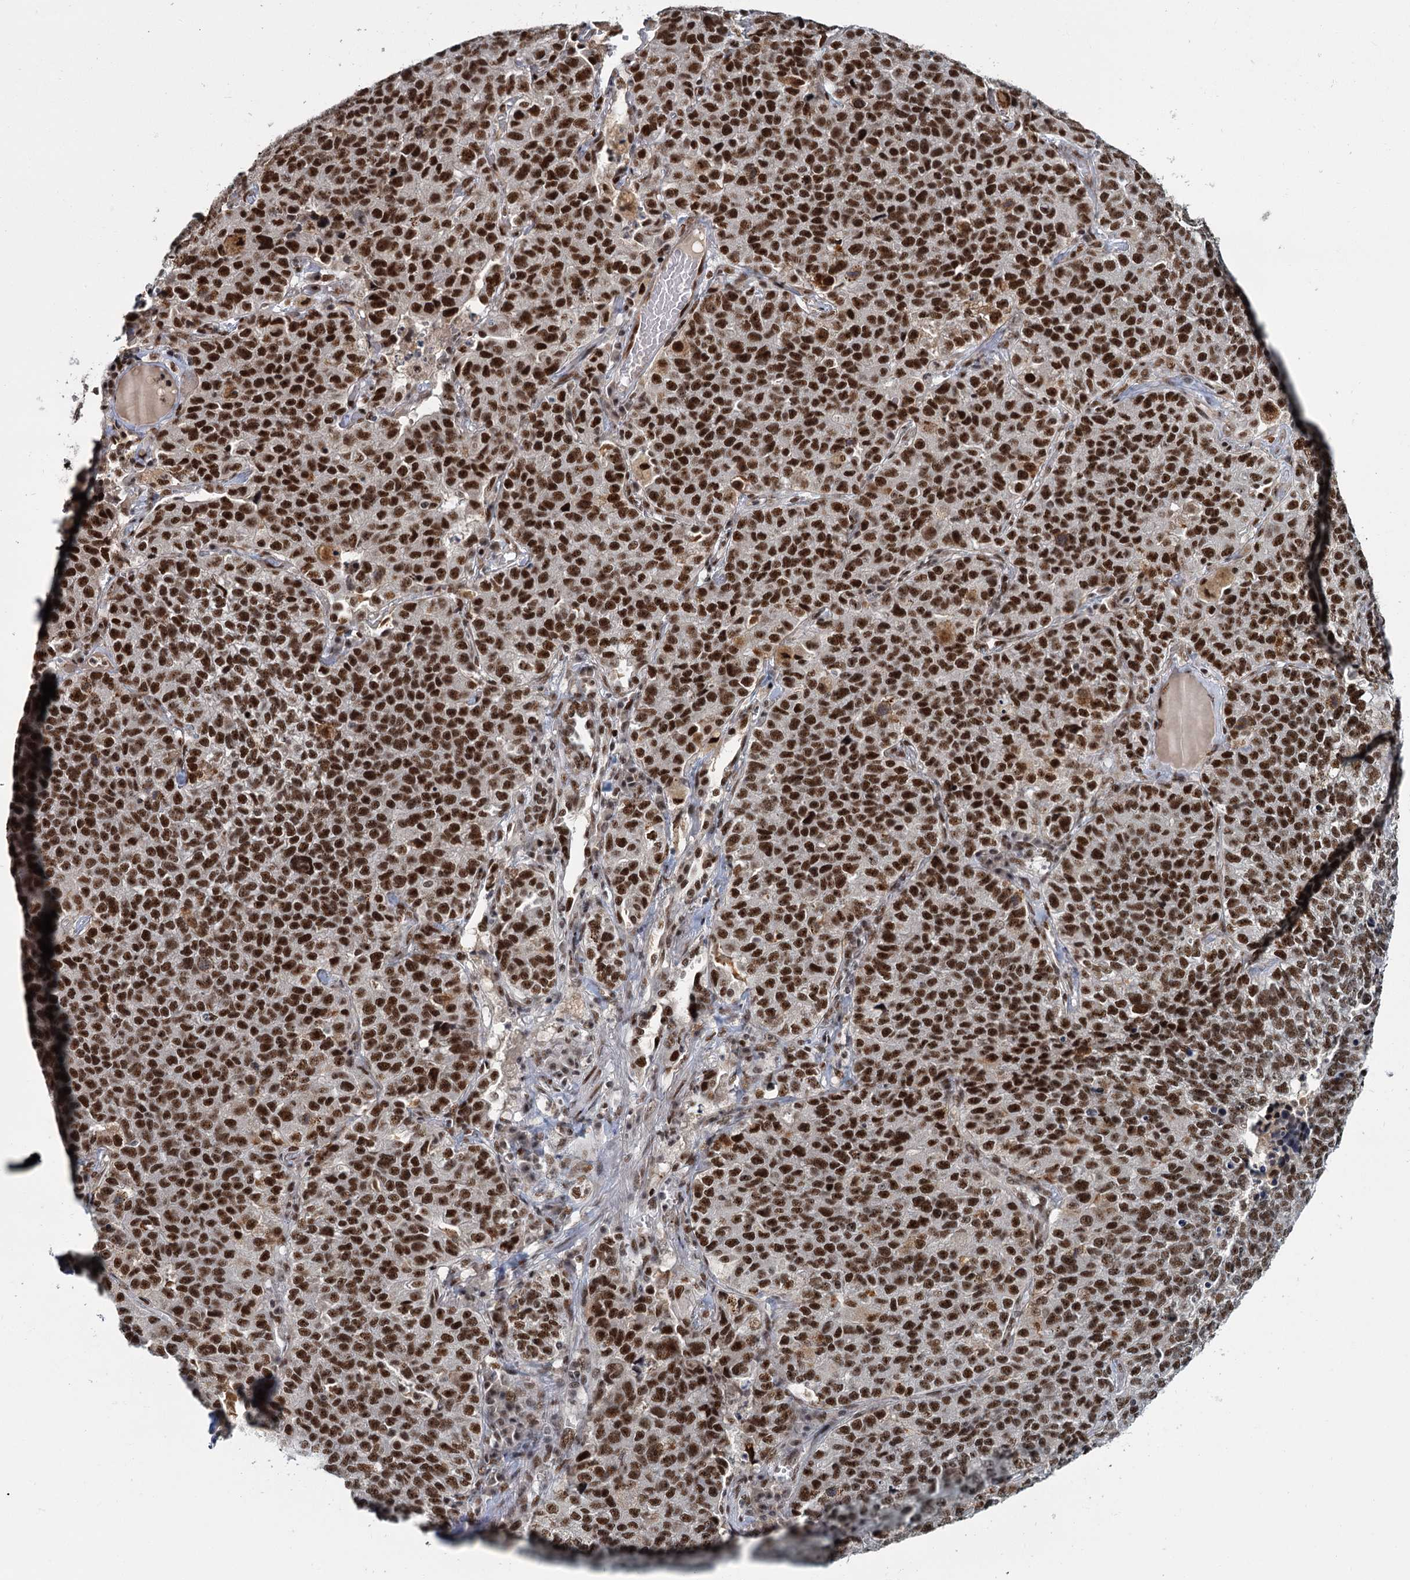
{"staining": {"intensity": "strong", "quantity": ">75%", "location": "nuclear"}, "tissue": "lung cancer", "cell_type": "Tumor cells", "image_type": "cancer", "snomed": [{"axis": "morphology", "description": "Adenocarcinoma, NOS"}, {"axis": "topography", "description": "Lung"}], "caption": "Human lung adenocarcinoma stained with a brown dye shows strong nuclear positive staining in approximately >75% of tumor cells.", "gene": "WBP4", "patient": {"sex": "male", "age": 49}}